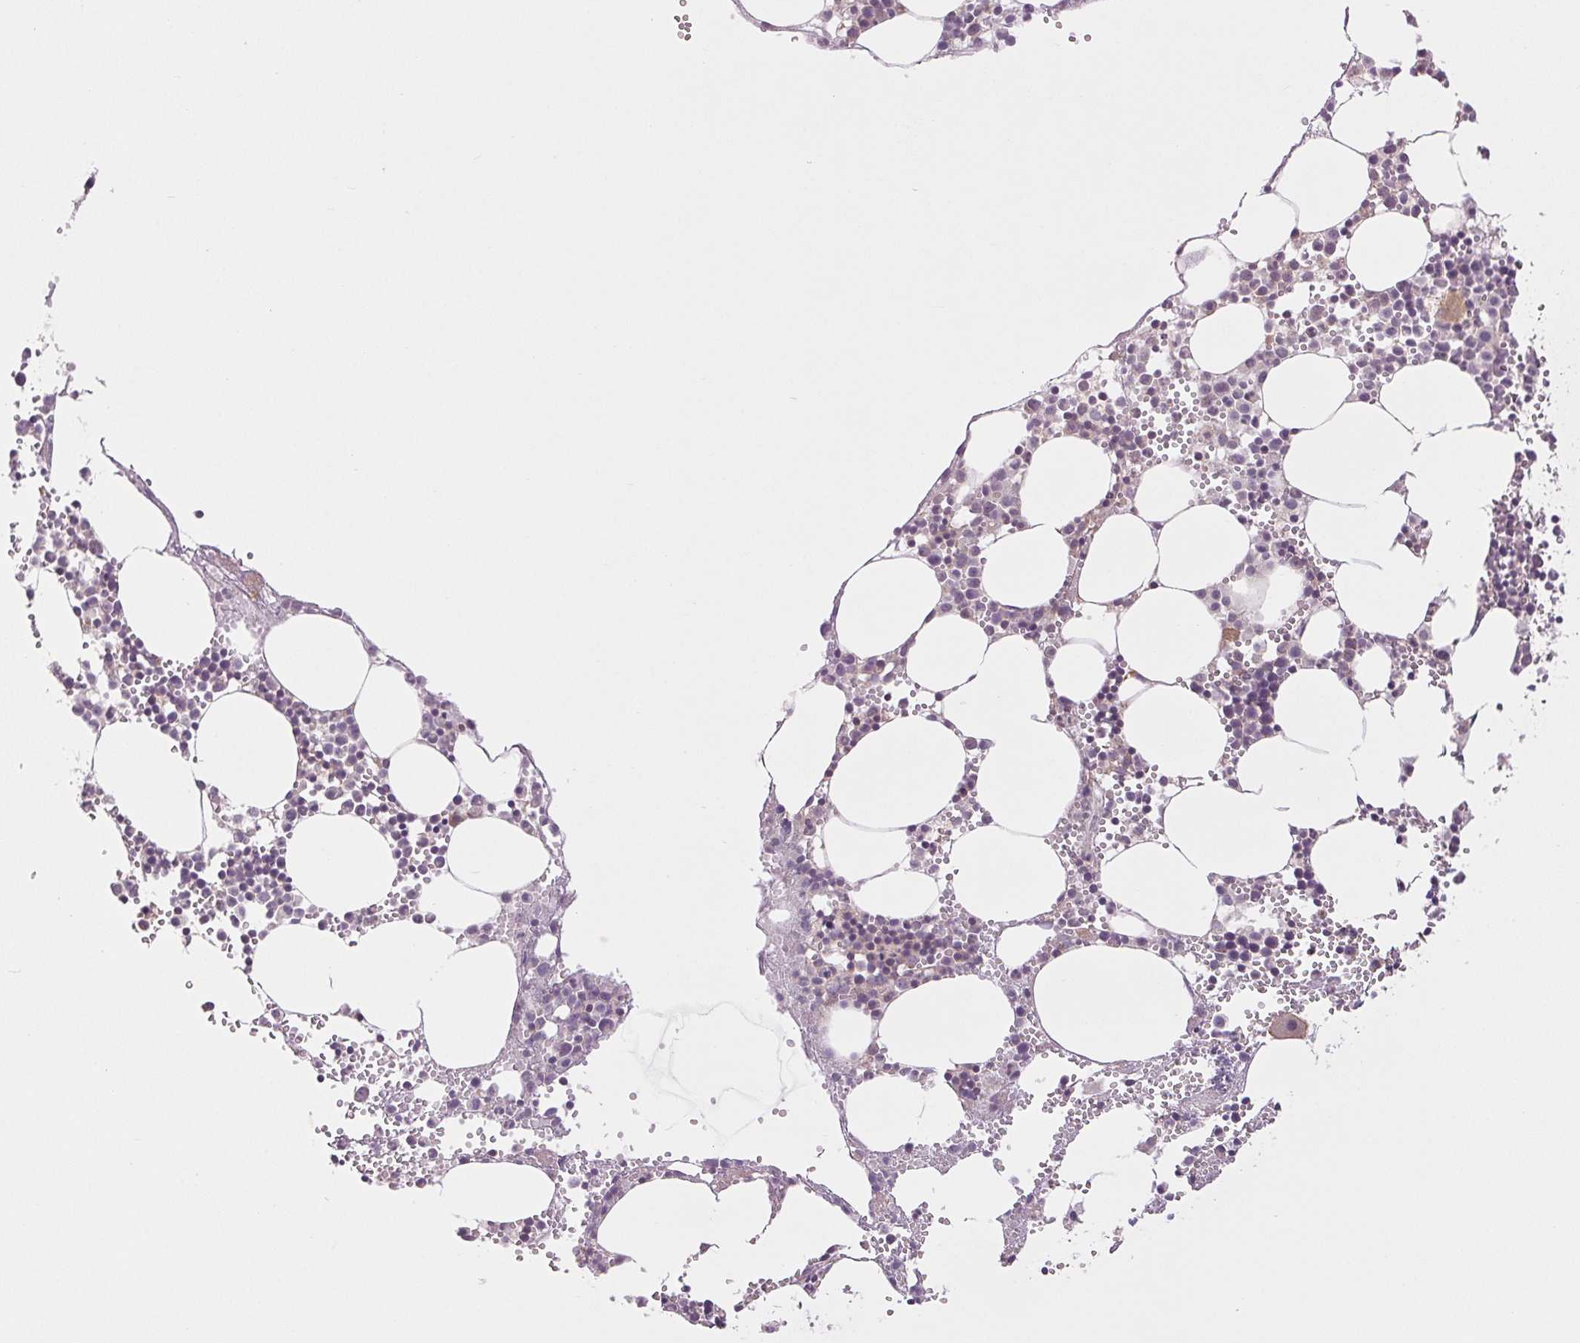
{"staining": {"intensity": "weak", "quantity": "<25%", "location": "cytoplasmic/membranous"}, "tissue": "bone marrow", "cell_type": "Hematopoietic cells", "image_type": "normal", "snomed": [{"axis": "morphology", "description": "Normal tissue, NOS"}, {"axis": "topography", "description": "Bone marrow"}], "caption": "Immunohistochemistry (IHC) histopathology image of normal bone marrow: human bone marrow stained with DAB displays no significant protein expression in hematopoietic cells. (Stains: DAB (3,3'-diaminobenzidine) immunohistochemistry (IHC) with hematoxylin counter stain, Microscopy: brightfield microscopy at high magnification).", "gene": "MAP3K5", "patient": {"sex": "male", "age": 89}}